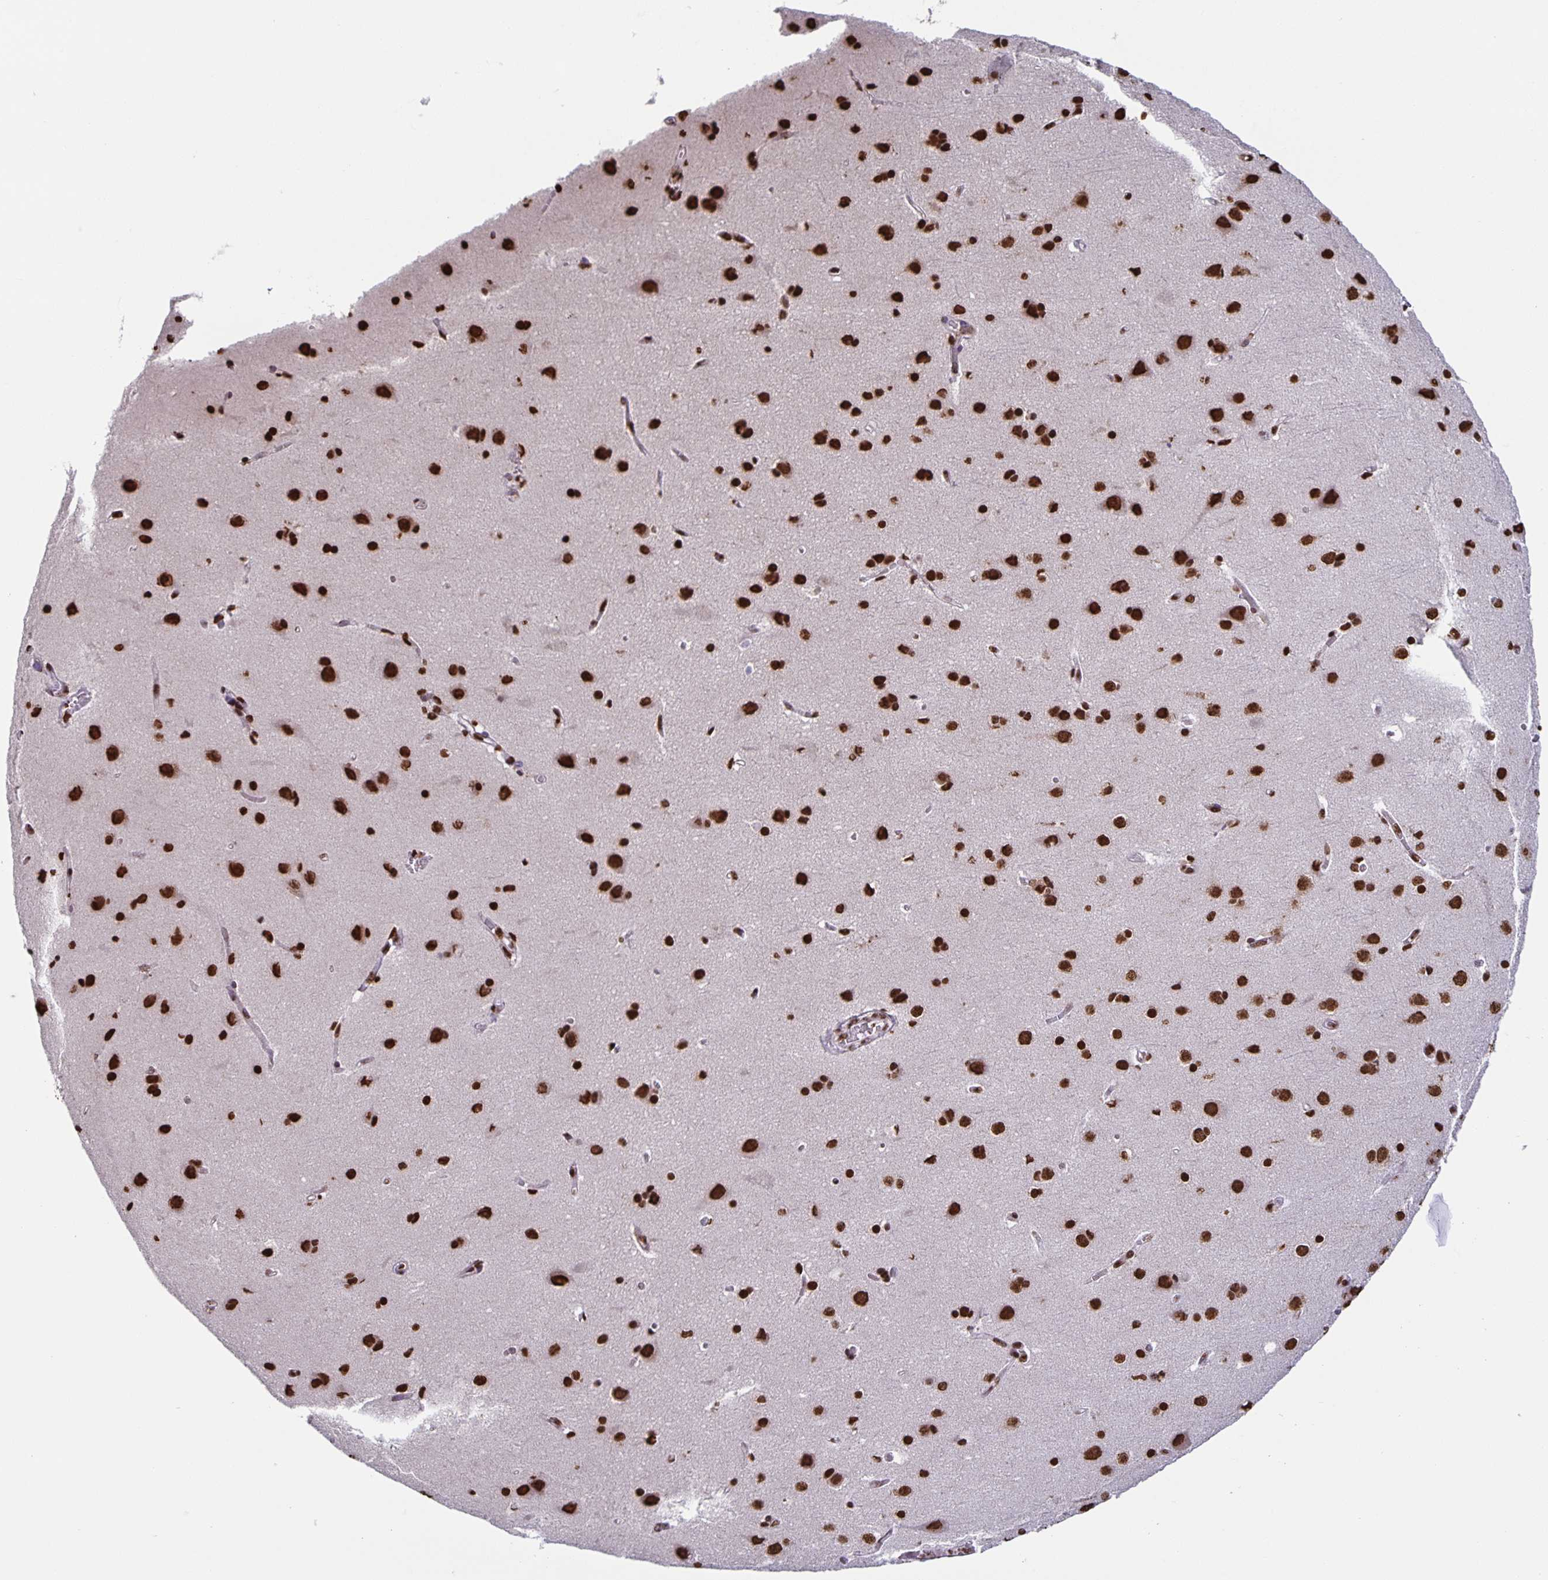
{"staining": {"intensity": "strong", "quantity": ">75%", "location": "nuclear"}, "tissue": "cerebral cortex", "cell_type": "Endothelial cells", "image_type": "normal", "snomed": [{"axis": "morphology", "description": "Normal tissue, NOS"}, {"axis": "topography", "description": "Cerebral cortex"}], "caption": "IHC image of unremarkable cerebral cortex stained for a protein (brown), which displays high levels of strong nuclear staining in about >75% of endothelial cells.", "gene": "DUT", "patient": {"sex": "male", "age": 37}}